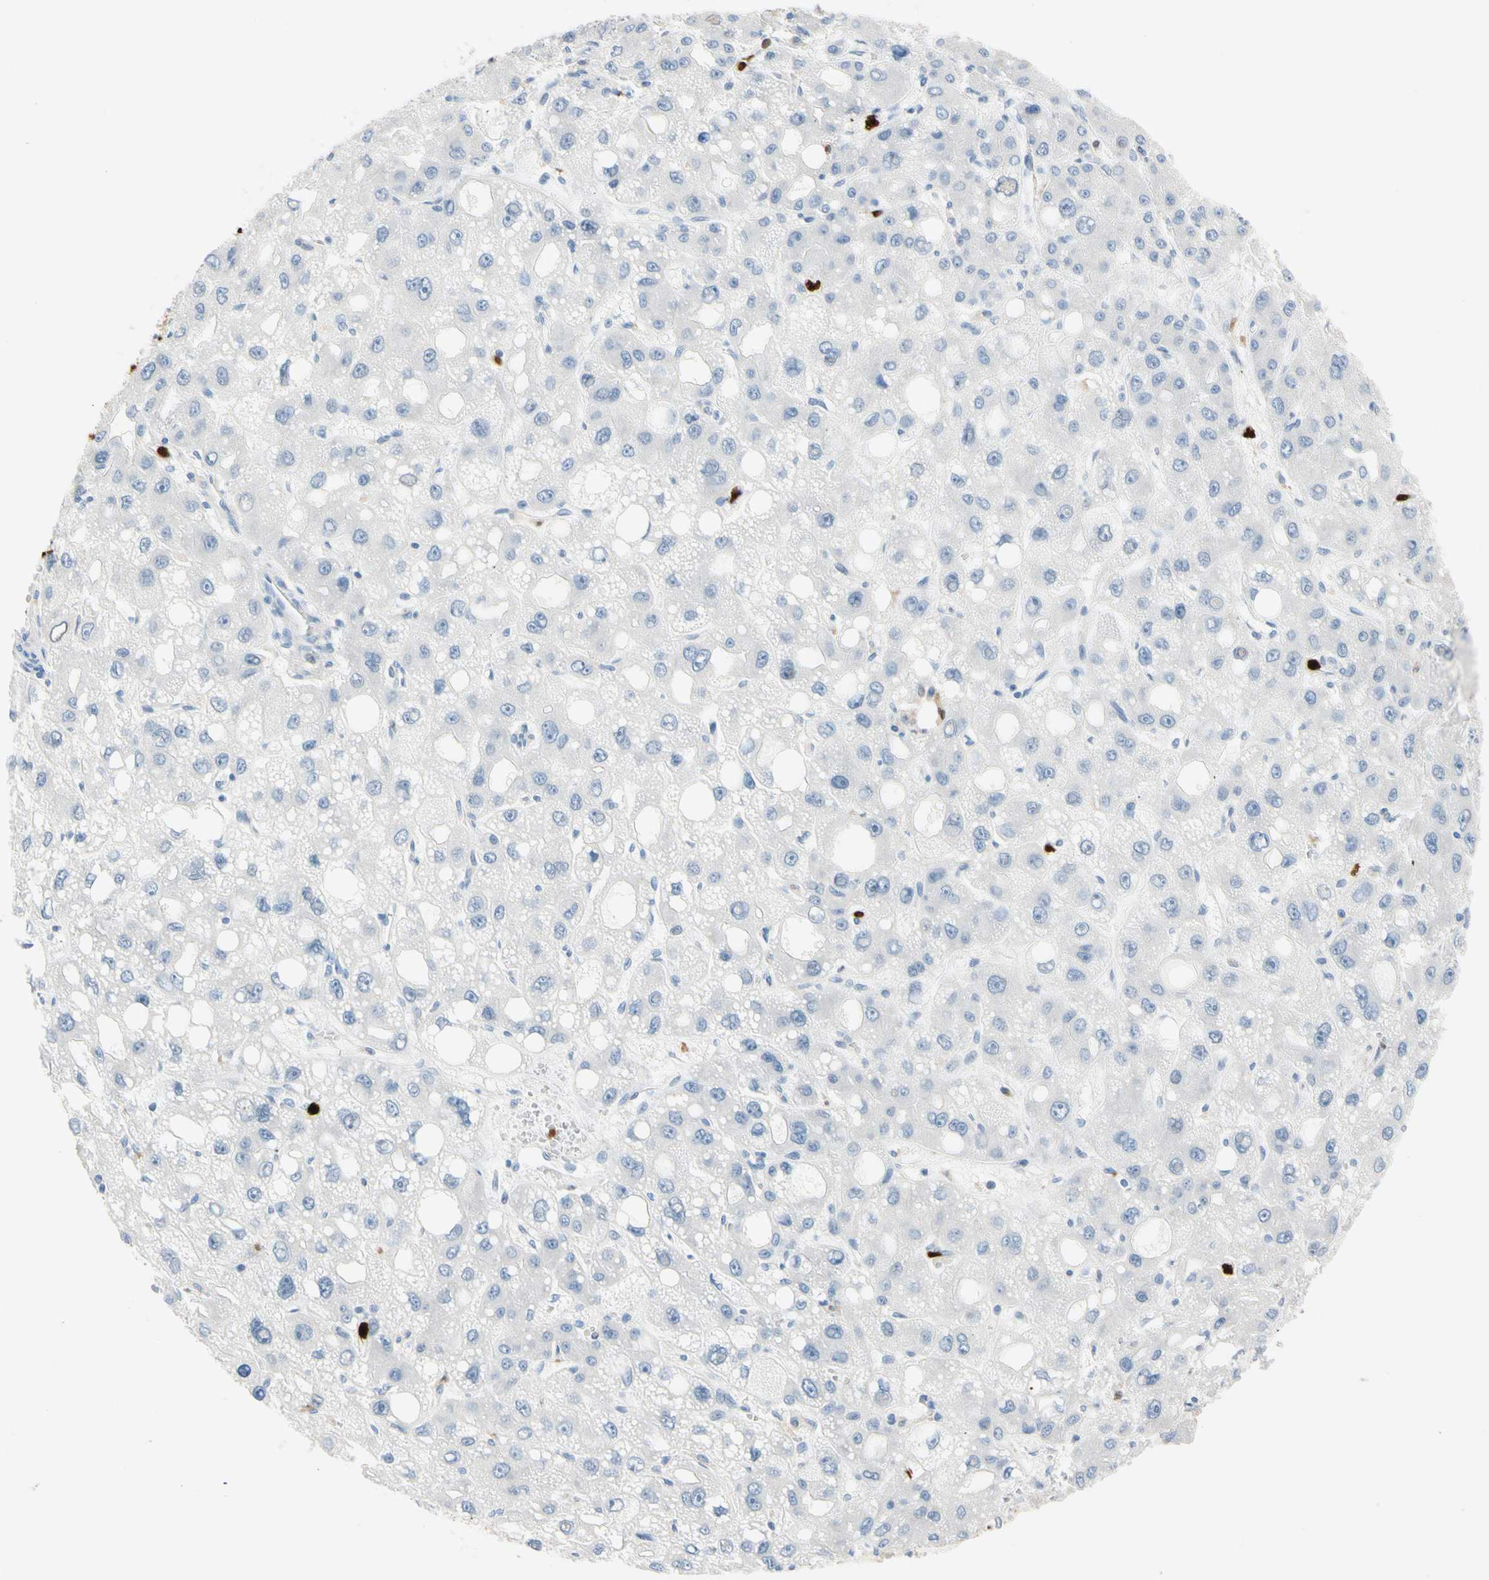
{"staining": {"intensity": "negative", "quantity": "none", "location": "none"}, "tissue": "liver cancer", "cell_type": "Tumor cells", "image_type": "cancer", "snomed": [{"axis": "morphology", "description": "Carcinoma, Hepatocellular, NOS"}, {"axis": "topography", "description": "Liver"}], "caption": "Tumor cells show no significant protein expression in hepatocellular carcinoma (liver).", "gene": "TRAF5", "patient": {"sex": "male", "age": 55}}